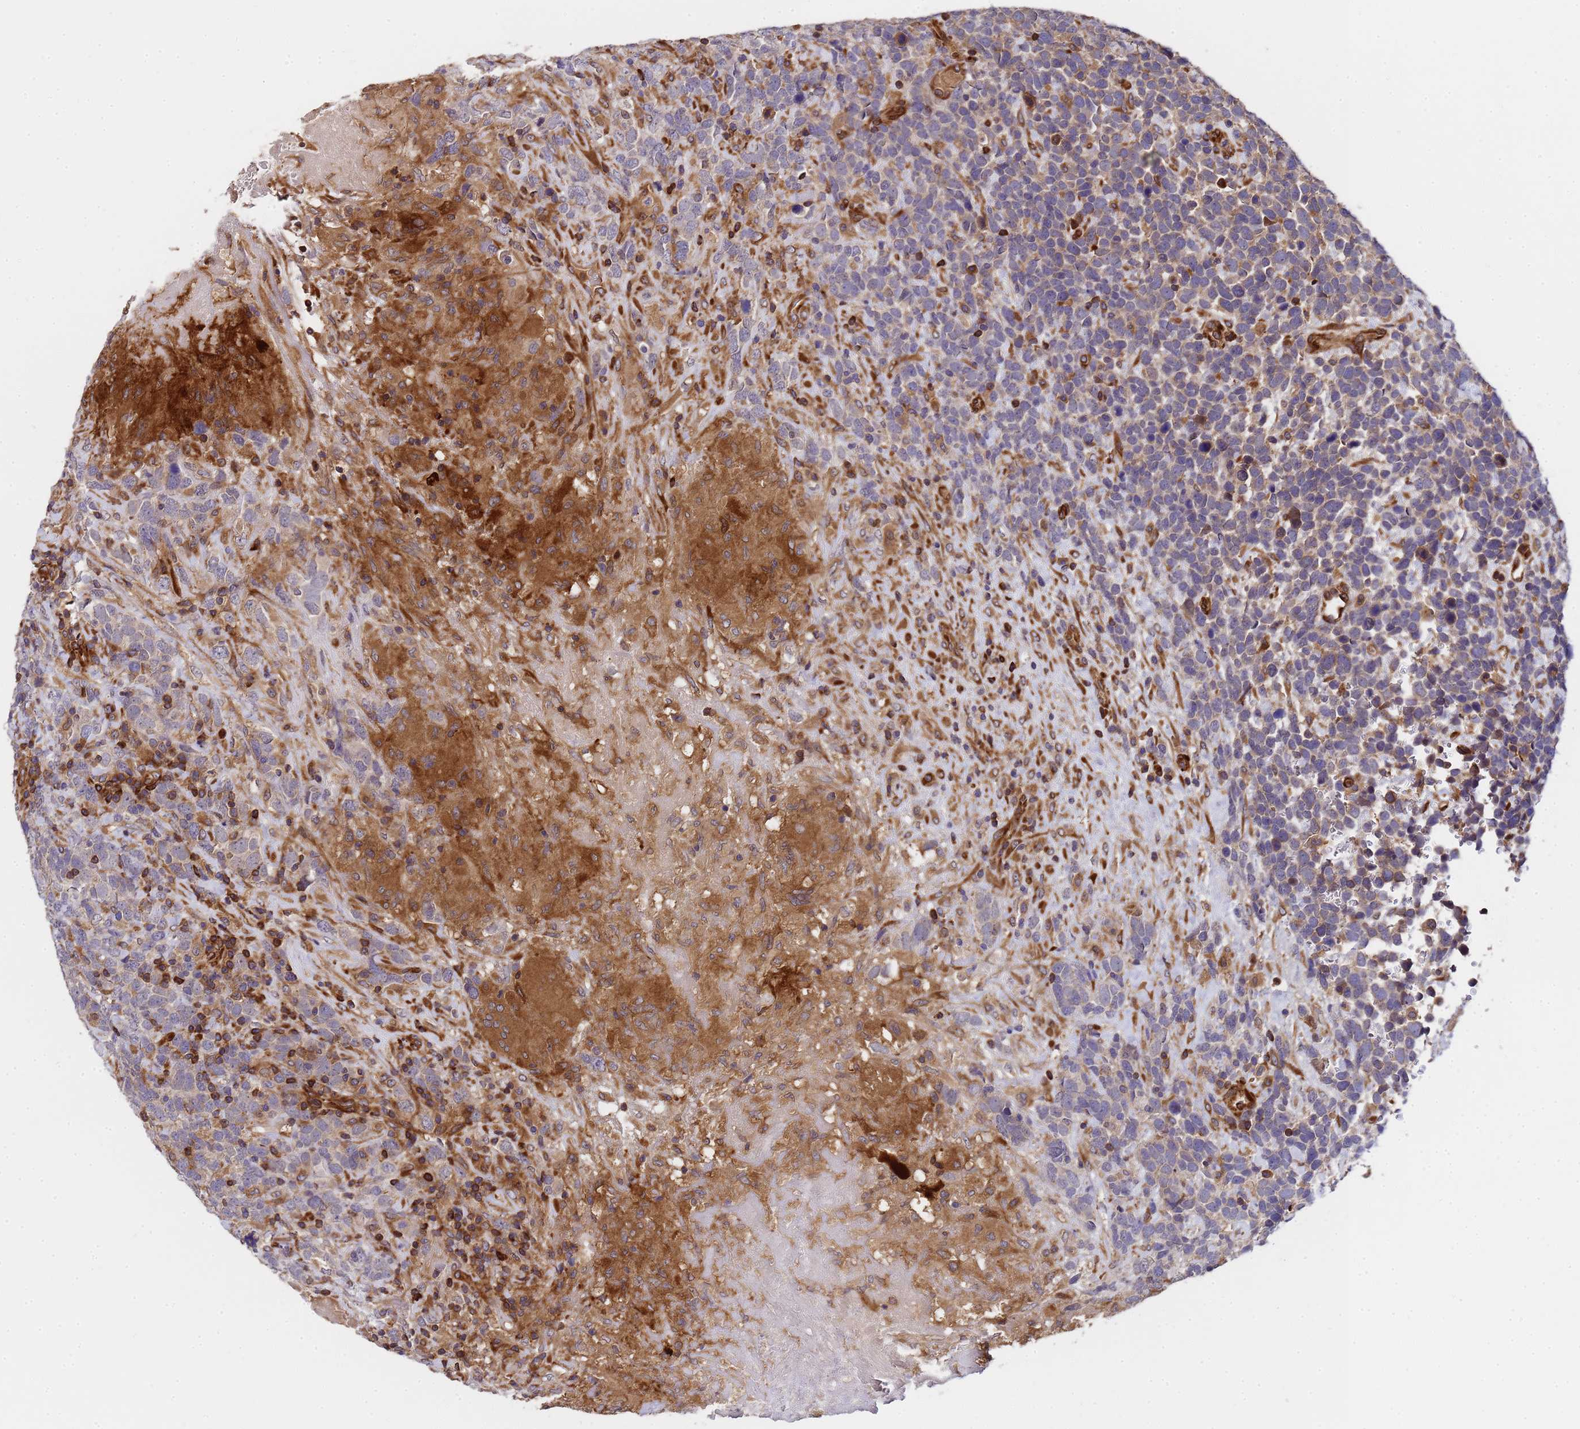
{"staining": {"intensity": "moderate", "quantity": "<25%", "location": "cytoplasmic/membranous"}, "tissue": "urothelial cancer", "cell_type": "Tumor cells", "image_type": "cancer", "snomed": [{"axis": "morphology", "description": "Urothelial carcinoma, High grade"}, {"axis": "topography", "description": "Urinary bladder"}], "caption": "Moderate cytoplasmic/membranous protein staining is identified in approximately <25% of tumor cells in urothelial cancer.", "gene": "MOCS1", "patient": {"sex": "female", "age": 82}}